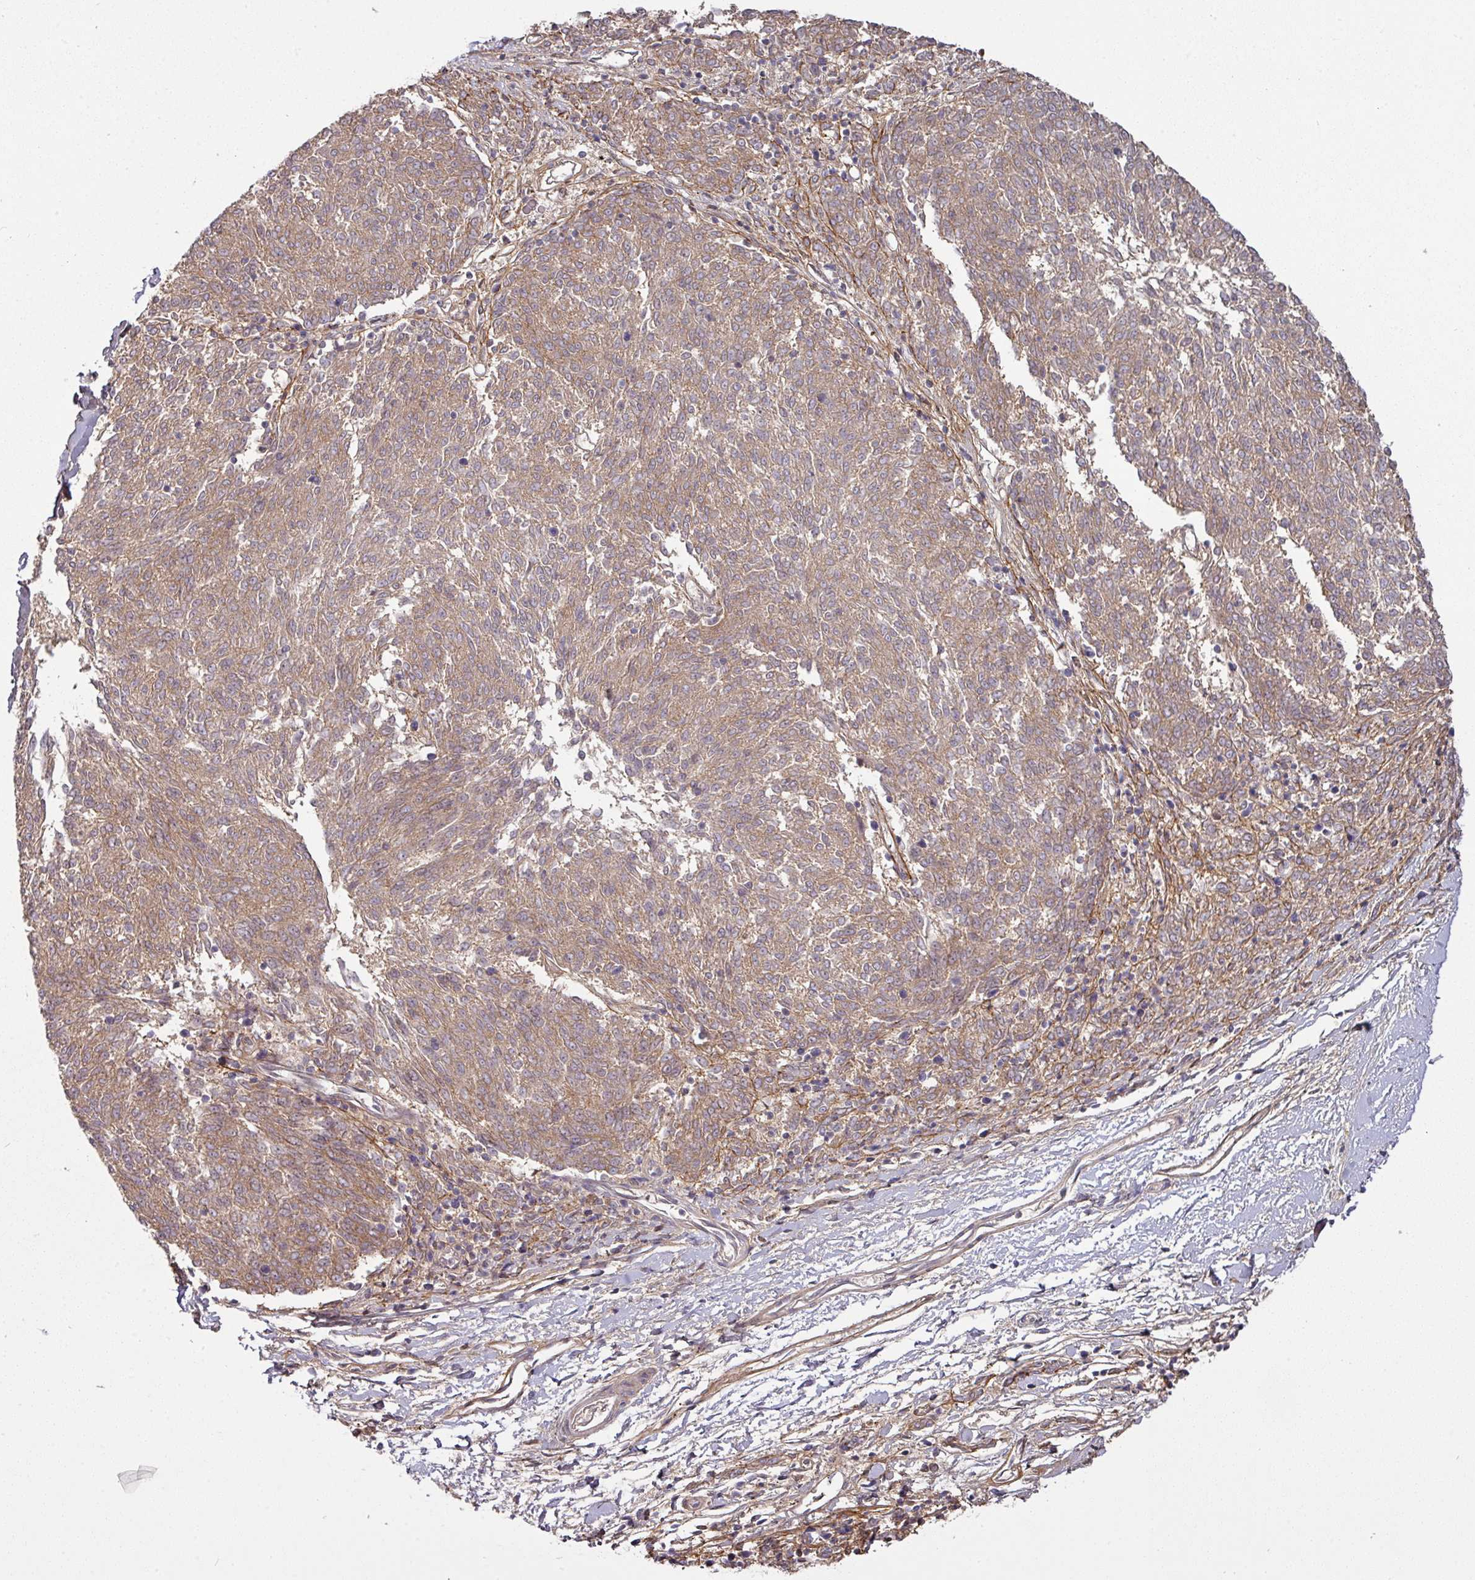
{"staining": {"intensity": "moderate", "quantity": ">75%", "location": "cytoplasmic/membranous,nuclear"}, "tissue": "melanoma", "cell_type": "Tumor cells", "image_type": "cancer", "snomed": [{"axis": "morphology", "description": "Malignant melanoma, NOS"}, {"axis": "topography", "description": "Skin"}], "caption": "Malignant melanoma stained with a brown dye shows moderate cytoplasmic/membranous and nuclear positive expression in approximately >75% of tumor cells.", "gene": "CIC", "patient": {"sex": "female", "age": 72}}